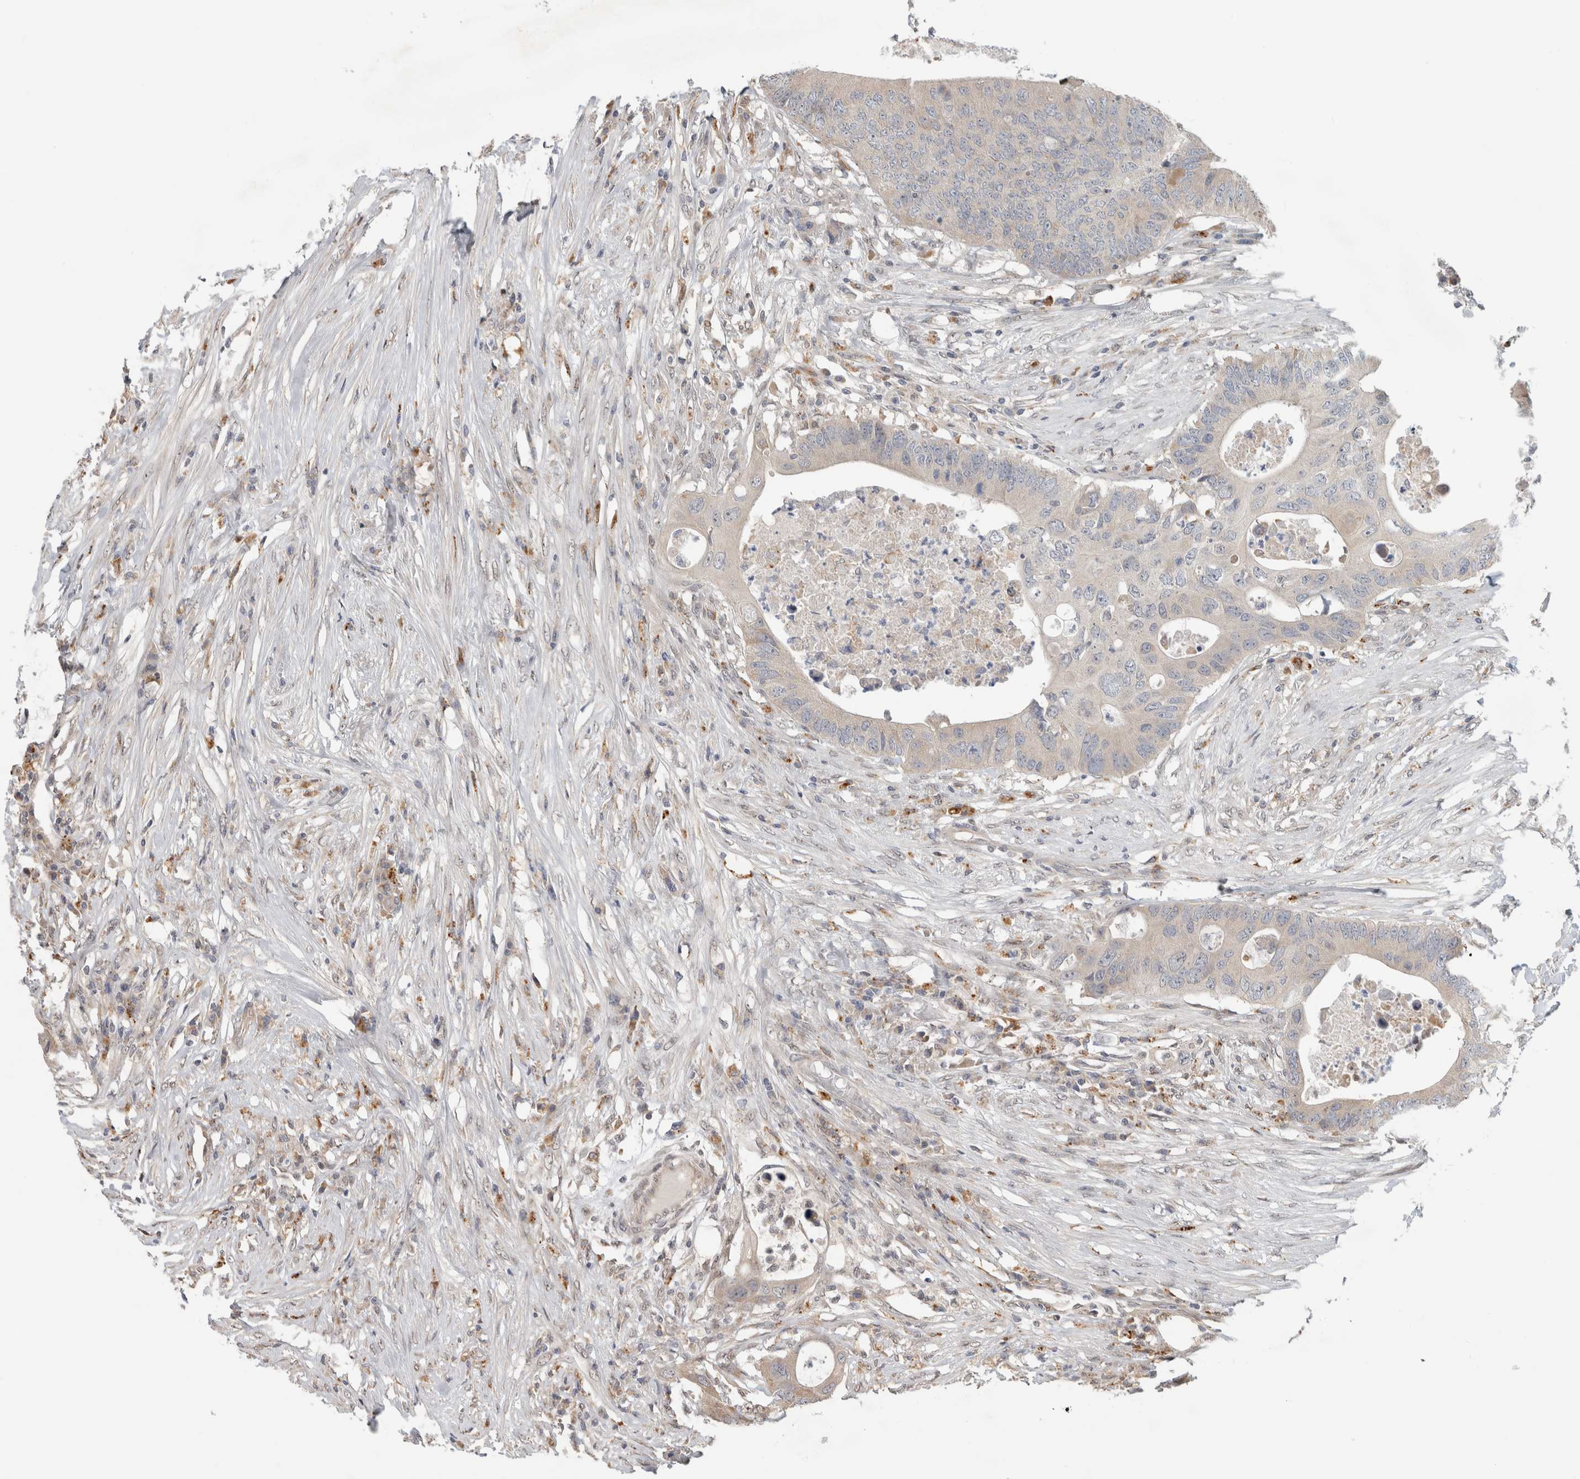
{"staining": {"intensity": "weak", "quantity": ">75%", "location": "cytoplasmic/membranous"}, "tissue": "colorectal cancer", "cell_type": "Tumor cells", "image_type": "cancer", "snomed": [{"axis": "morphology", "description": "Adenocarcinoma, NOS"}, {"axis": "topography", "description": "Colon"}], "caption": "DAB immunohistochemical staining of human colorectal cancer (adenocarcinoma) reveals weak cytoplasmic/membranous protein positivity in approximately >75% of tumor cells.", "gene": "NAB2", "patient": {"sex": "male", "age": 71}}